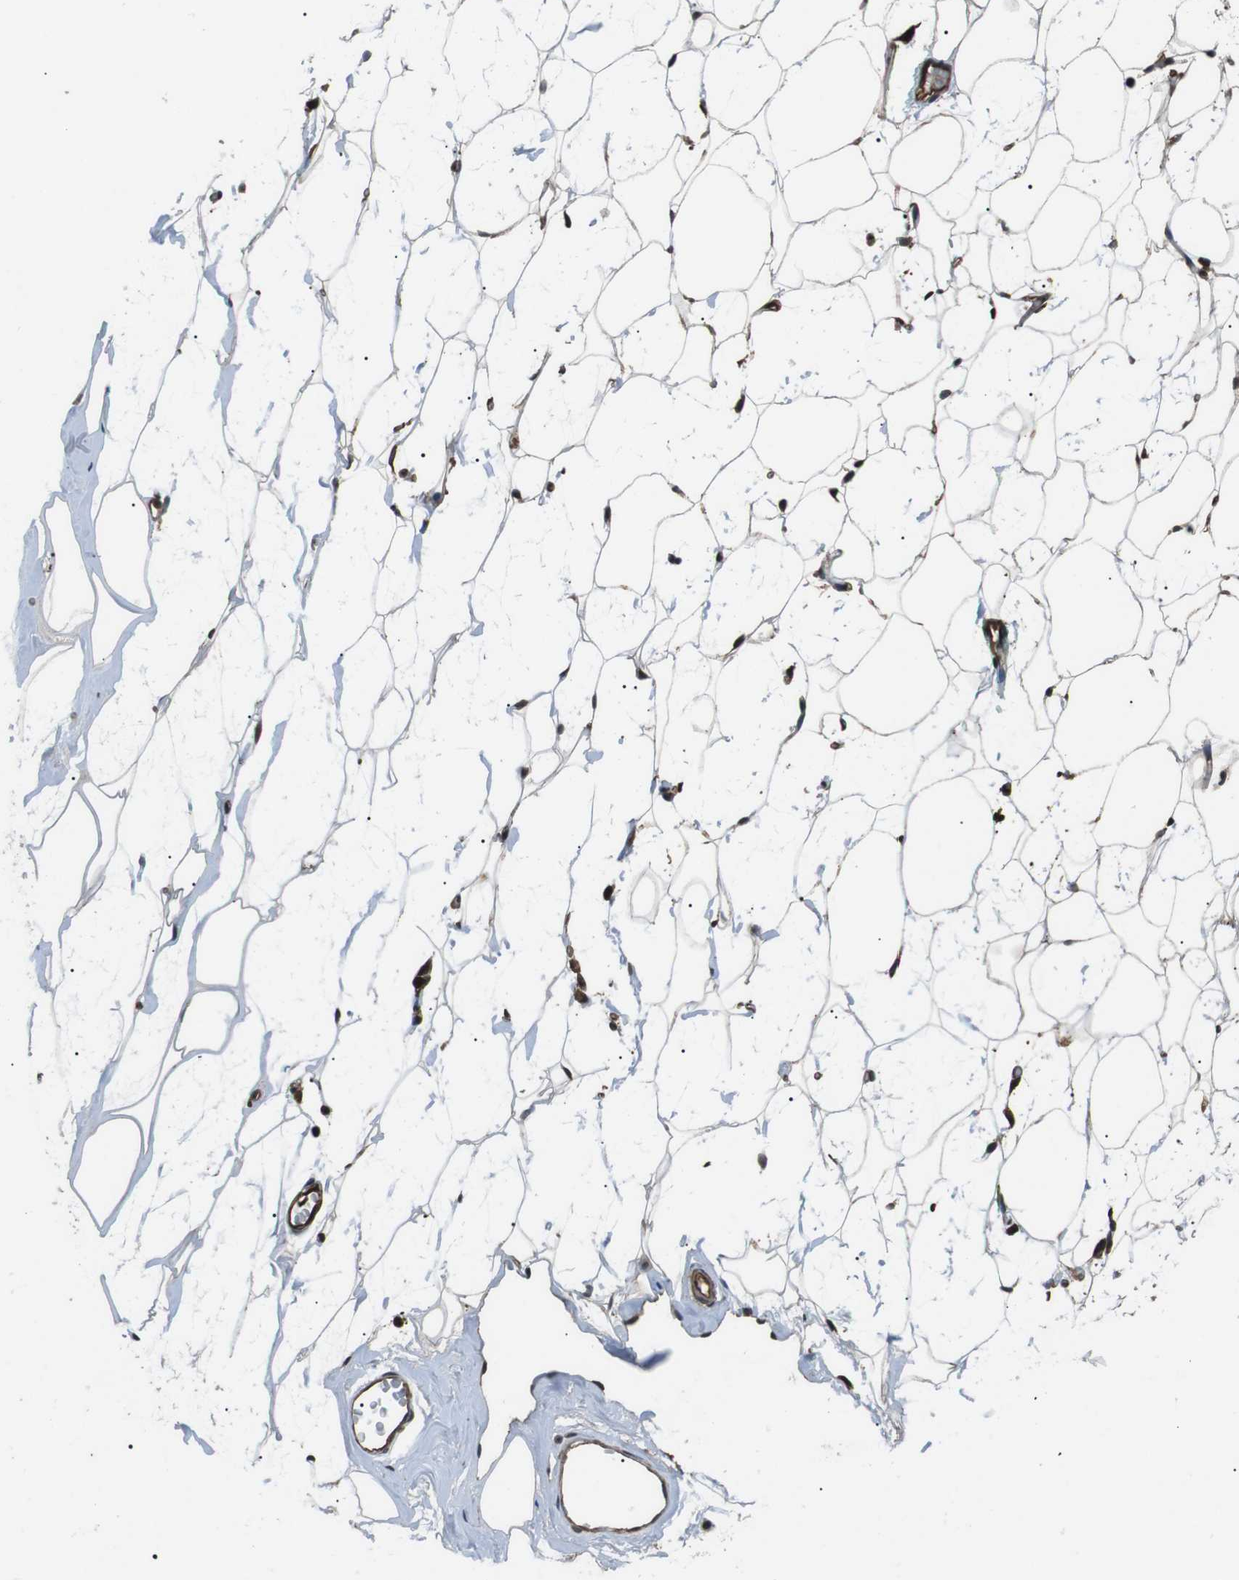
{"staining": {"intensity": "negative", "quantity": "none", "location": "none"}, "tissue": "adipose tissue", "cell_type": "Adipocytes", "image_type": "normal", "snomed": [{"axis": "morphology", "description": "Normal tissue, NOS"}, {"axis": "topography", "description": "Breast"}, {"axis": "topography", "description": "Soft tissue"}], "caption": "This is a histopathology image of immunohistochemistry staining of unremarkable adipose tissue, which shows no positivity in adipocytes. (DAB immunohistochemistry with hematoxylin counter stain).", "gene": "GPR161", "patient": {"sex": "female", "age": 75}}